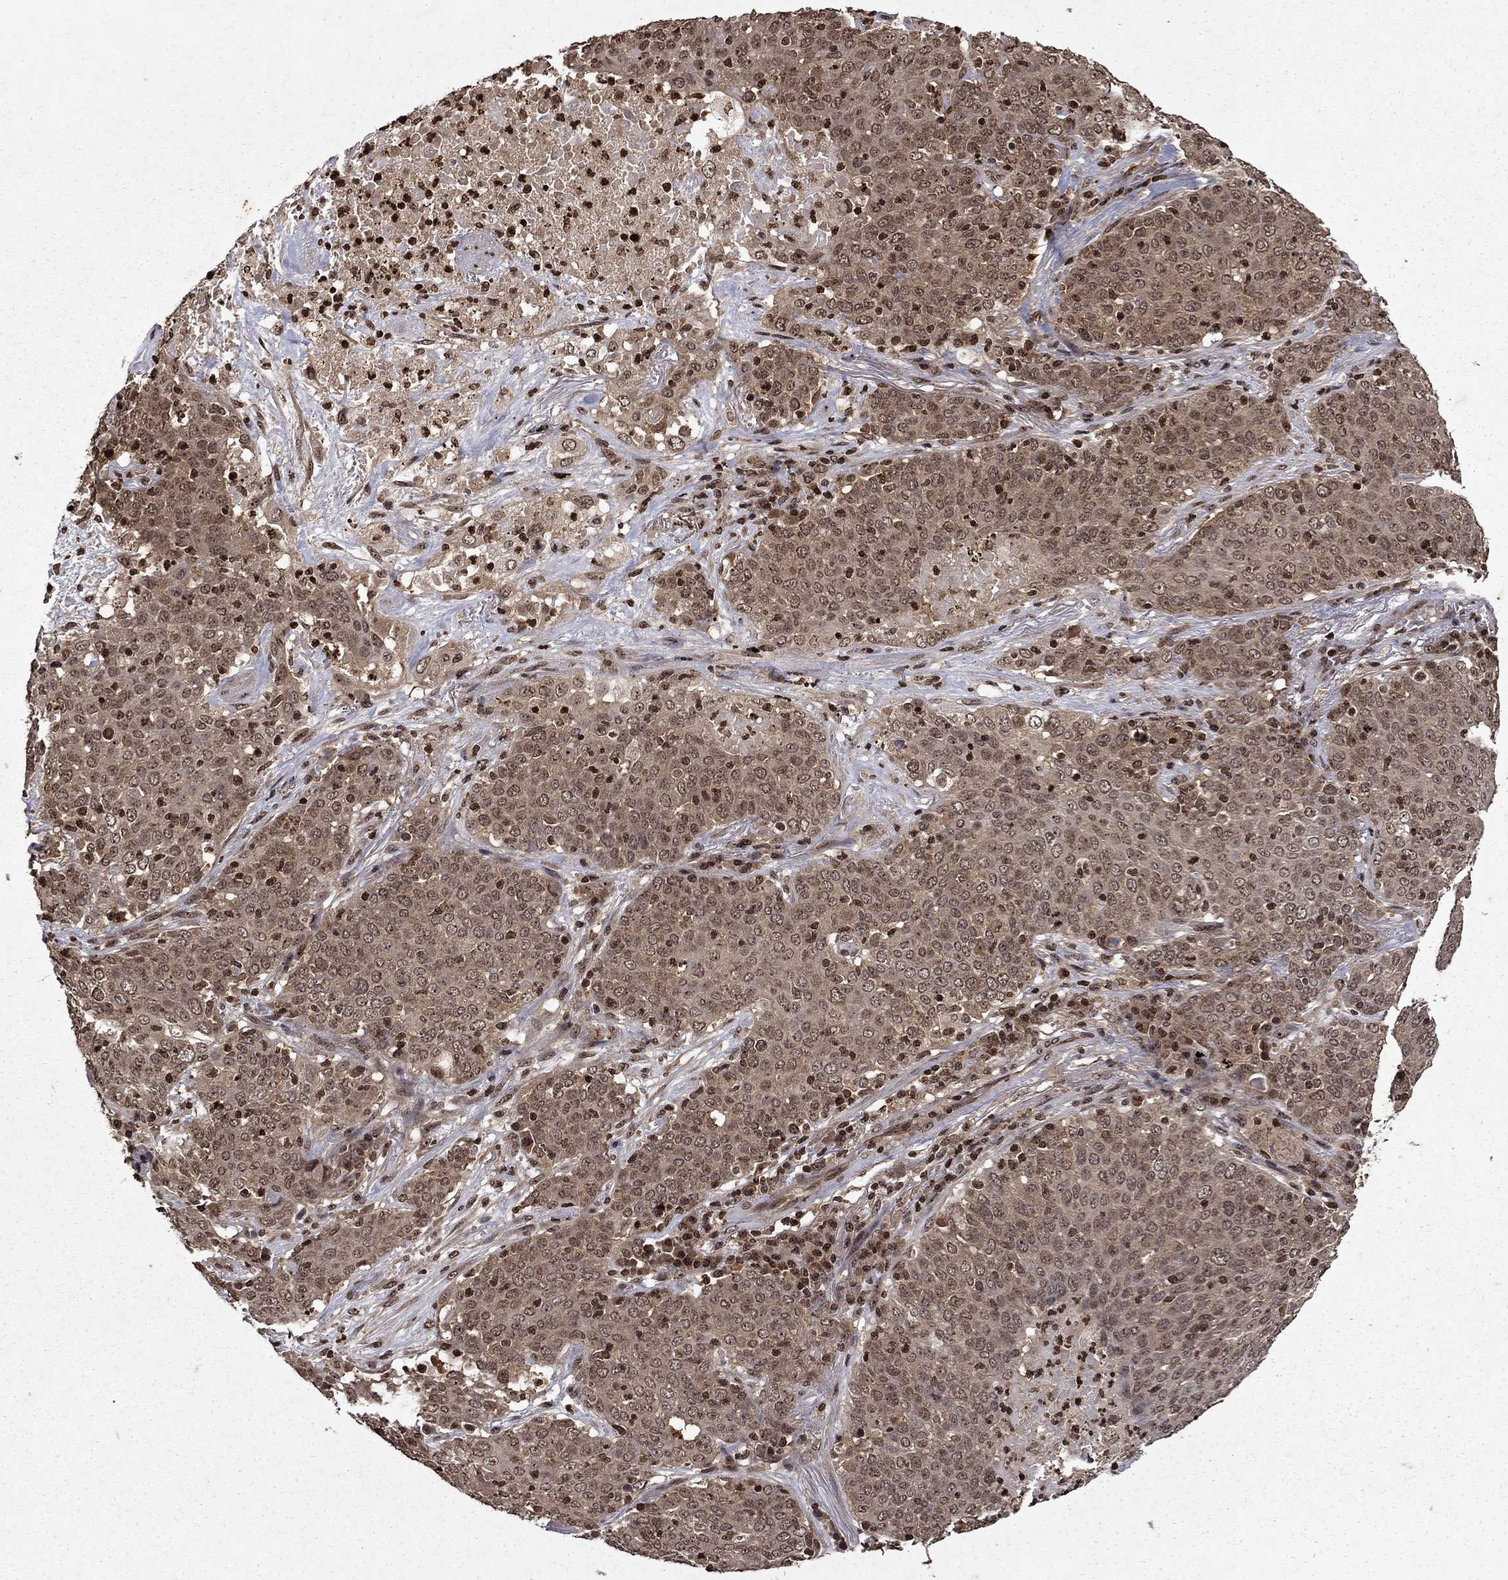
{"staining": {"intensity": "weak", "quantity": "25%-75%", "location": "cytoplasmic/membranous,nuclear"}, "tissue": "lung cancer", "cell_type": "Tumor cells", "image_type": "cancer", "snomed": [{"axis": "morphology", "description": "Squamous cell carcinoma, NOS"}, {"axis": "topography", "description": "Lung"}], "caption": "The photomicrograph demonstrates a brown stain indicating the presence of a protein in the cytoplasmic/membranous and nuclear of tumor cells in lung squamous cell carcinoma.", "gene": "PIN4", "patient": {"sex": "male", "age": 82}}